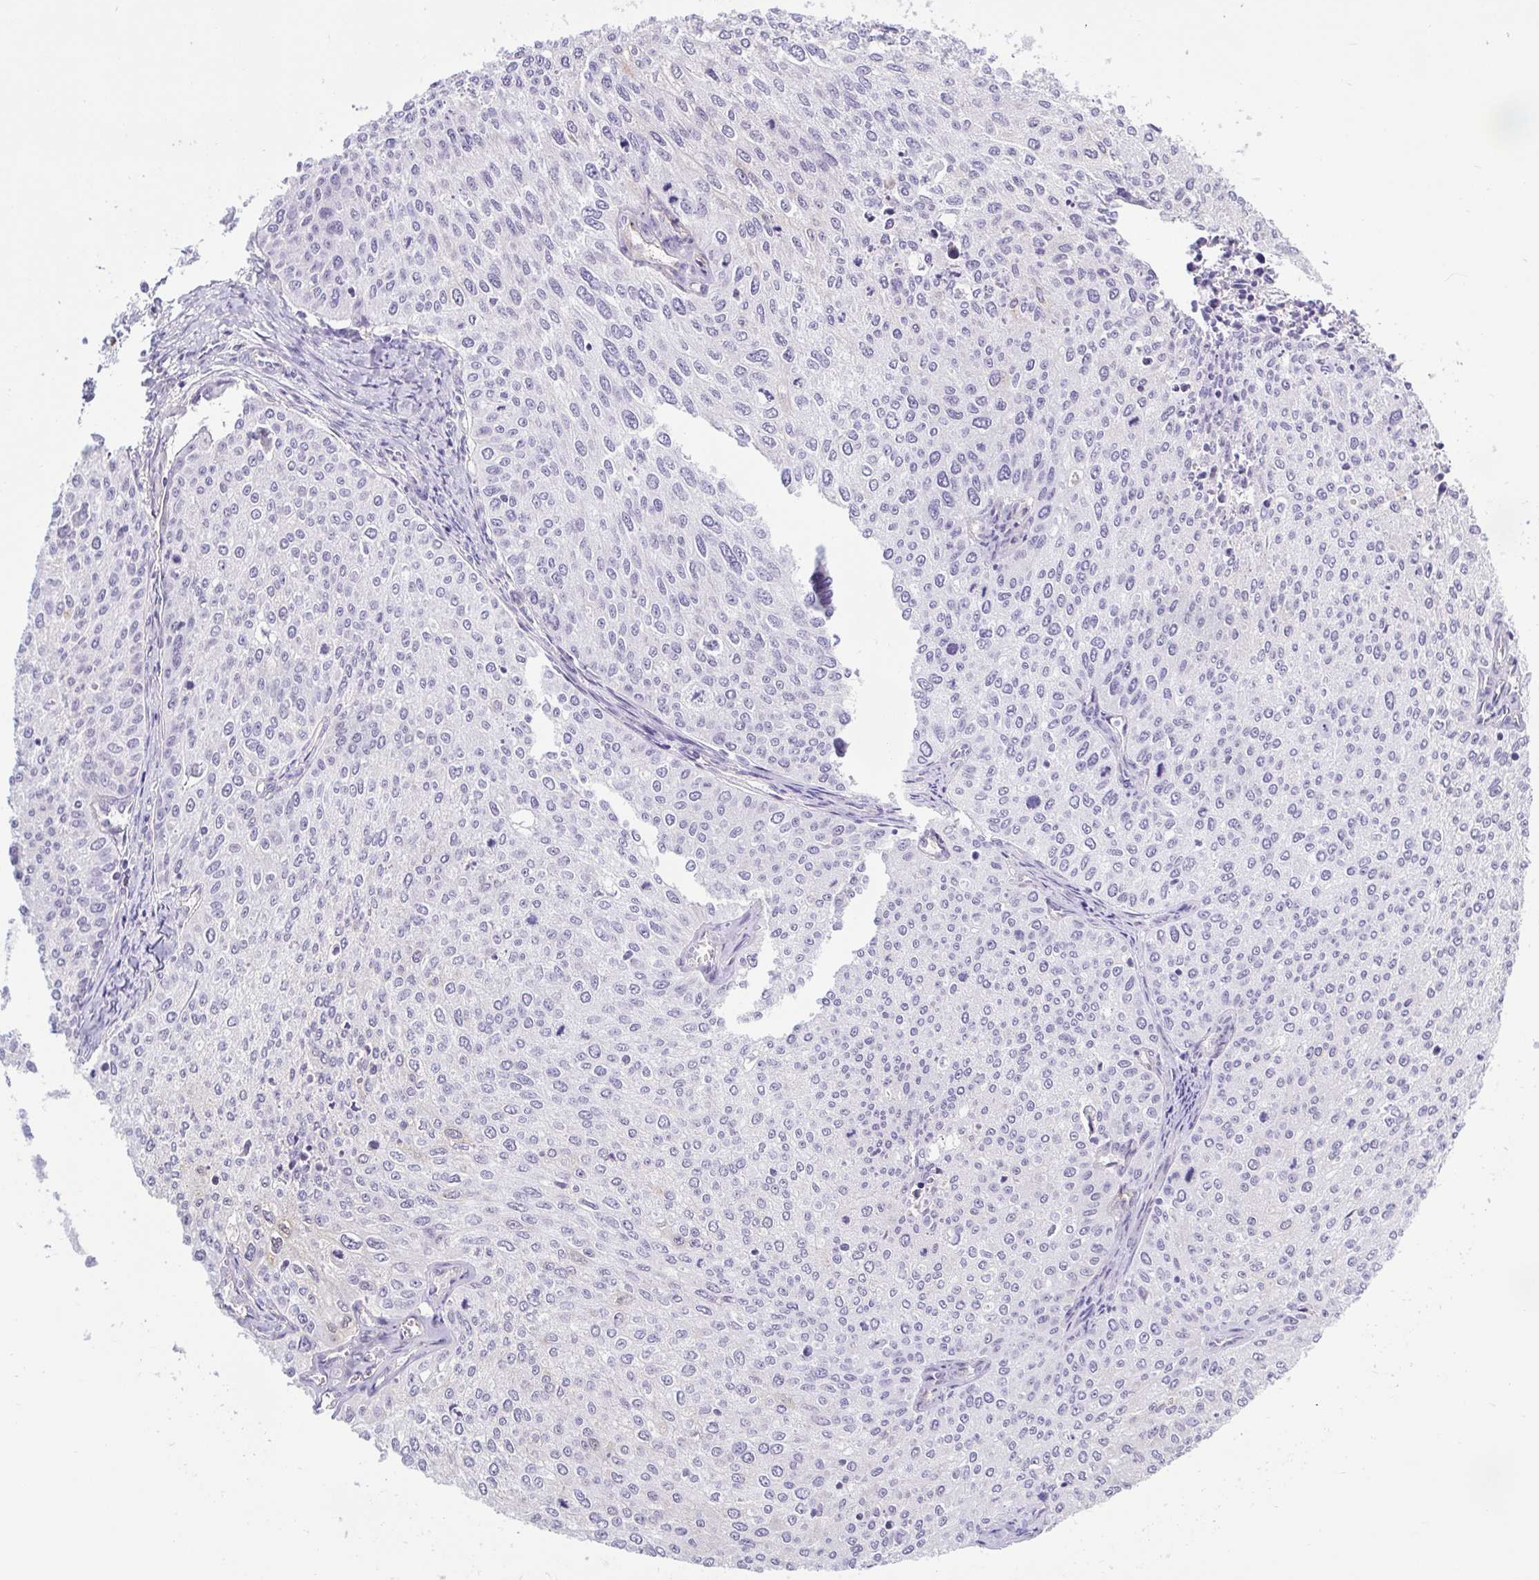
{"staining": {"intensity": "negative", "quantity": "none", "location": "none"}, "tissue": "cervical cancer", "cell_type": "Tumor cells", "image_type": "cancer", "snomed": [{"axis": "morphology", "description": "Squamous cell carcinoma, NOS"}, {"axis": "topography", "description": "Cervix"}], "caption": "An image of human cervical cancer is negative for staining in tumor cells.", "gene": "BCAS1", "patient": {"sex": "female", "age": 38}}